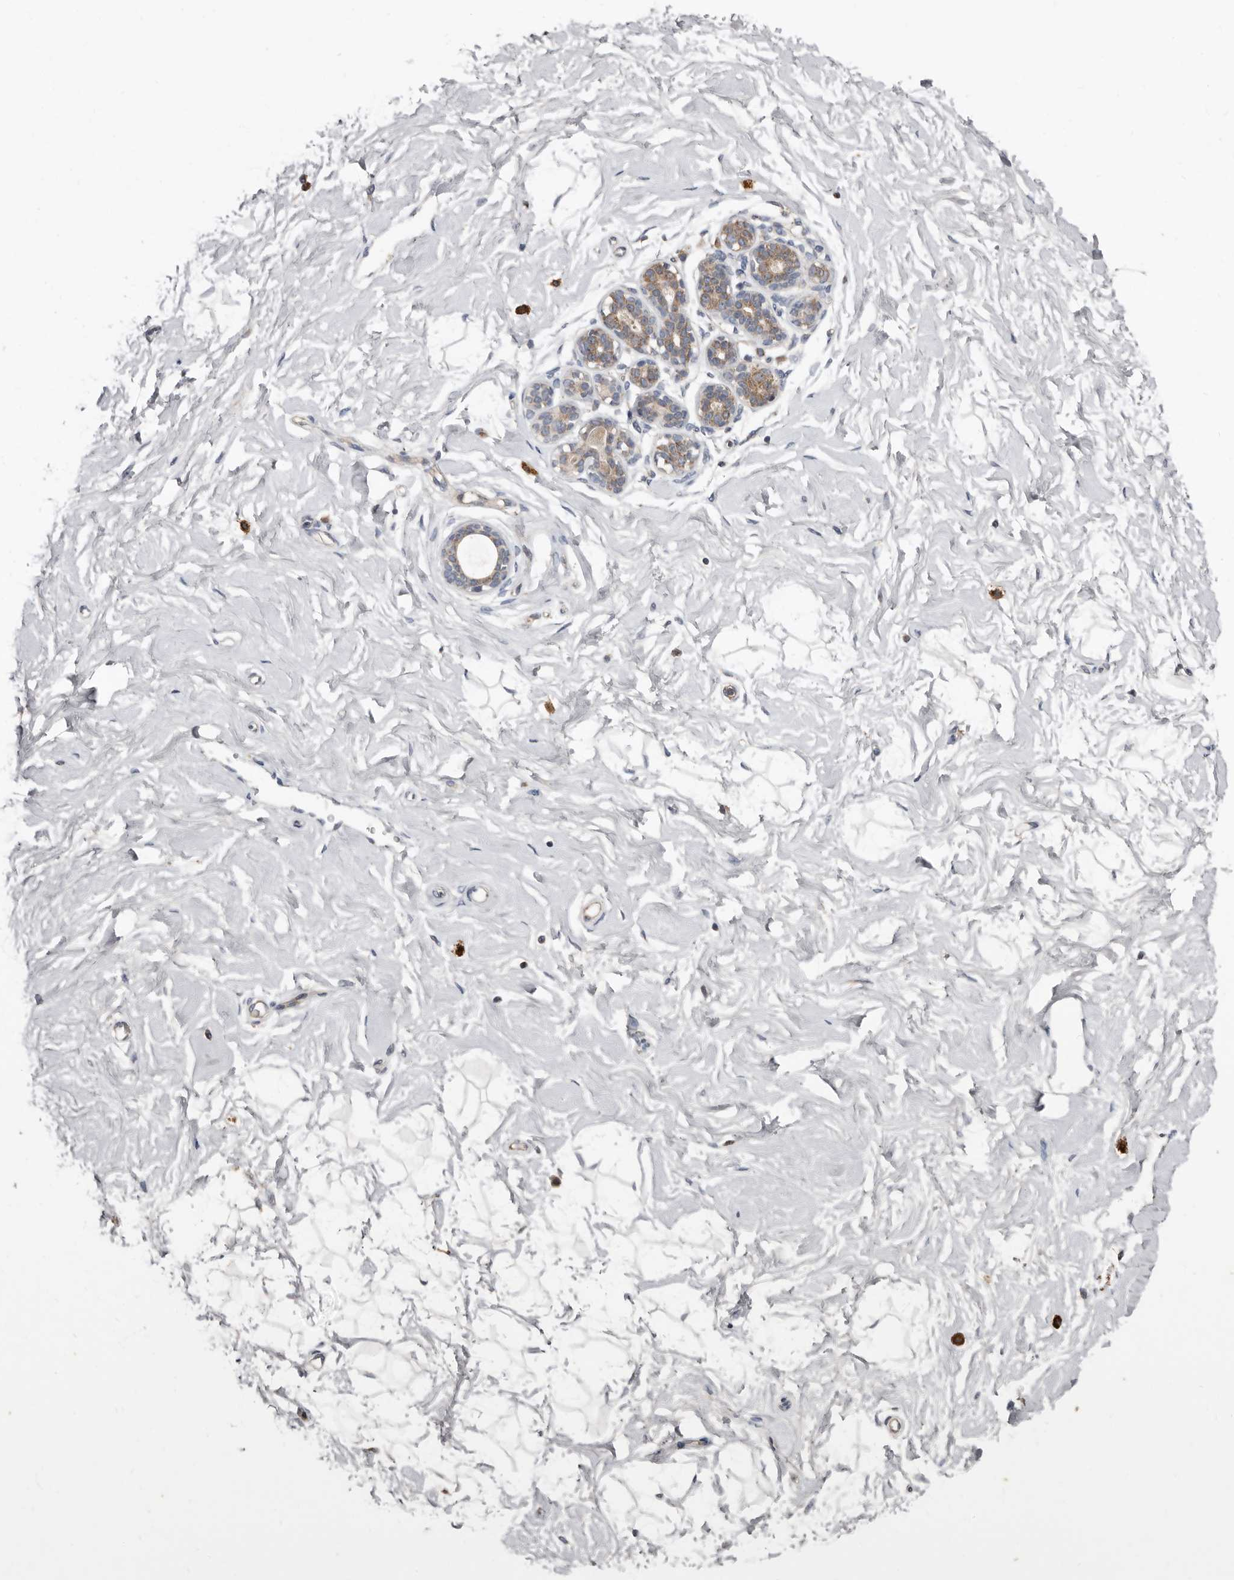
{"staining": {"intensity": "negative", "quantity": "none", "location": "none"}, "tissue": "breast", "cell_type": "Adipocytes", "image_type": "normal", "snomed": [{"axis": "morphology", "description": "Normal tissue, NOS"}, {"axis": "morphology", "description": "Adenoma, NOS"}, {"axis": "topography", "description": "Breast"}], "caption": "The immunohistochemistry image has no significant positivity in adipocytes of breast. The staining was performed using DAB (3,3'-diaminobenzidine) to visualize the protein expression in brown, while the nuclei were stained in blue with hematoxylin (Magnification: 20x).", "gene": "KIF26B", "patient": {"sex": "female", "age": 23}}